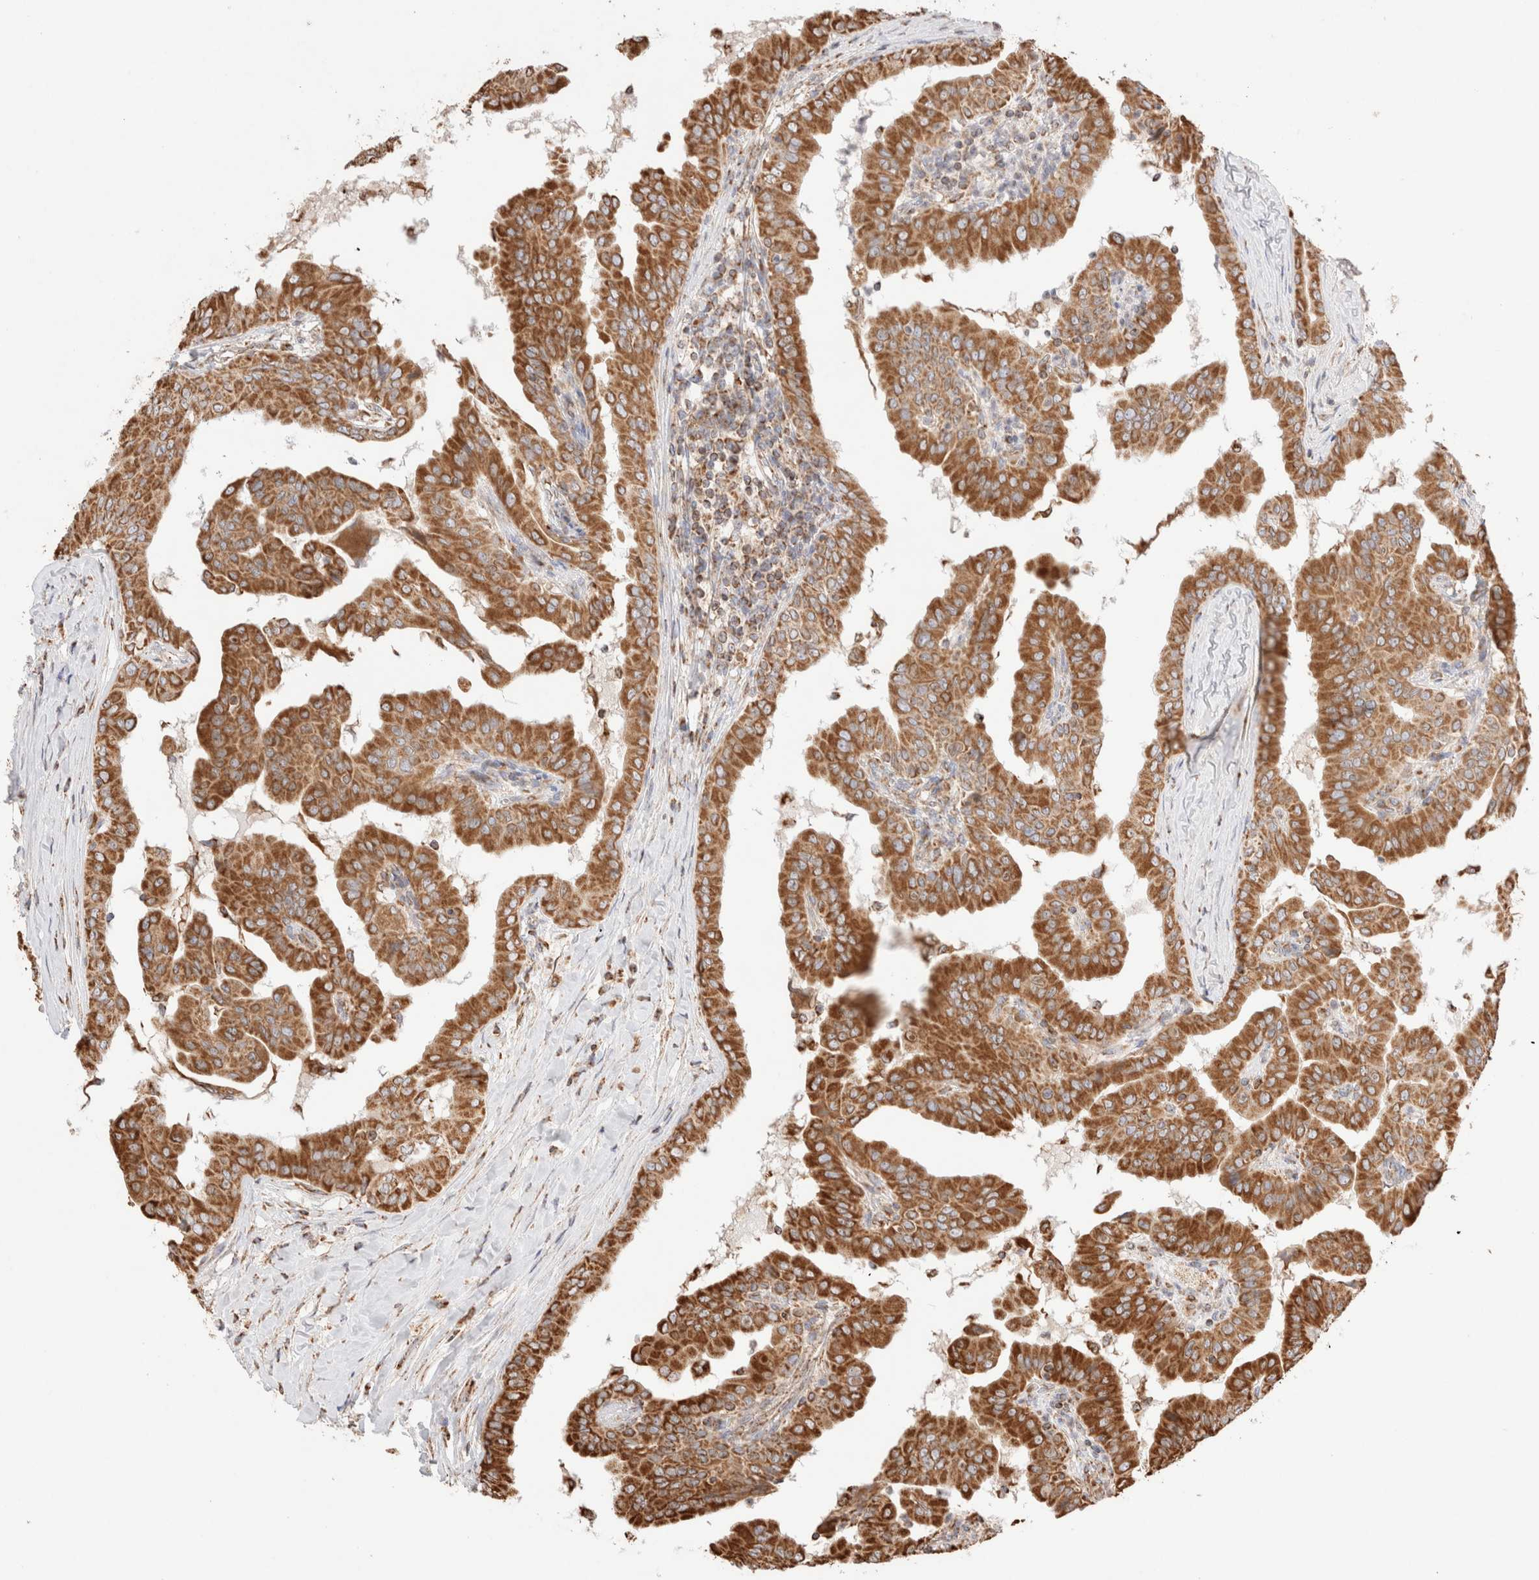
{"staining": {"intensity": "moderate", "quantity": ">75%", "location": "cytoplasmic/membranous"}, "tissue": "thyroid cancer", "cell_type": "Tumor cells", "image_type": "cancer", "snomed": [{"axis": "morphology", "description": "Papillary adenocarcinoma, NOS"}, {"axis": "topography", "description": "Thyroid gland"}], "caption": "A brown stain labels moderate cytoplasmic/membranous staining of a protein in human thyroid cancer (papillary adenocarcinoma) tumor cells. (DAB (3,3'-diaminobenzidine) IHC with brightfield microscopy, high magnification).", "gene": "TMPPE", "patient": {"sex": "male", "age": 33}}